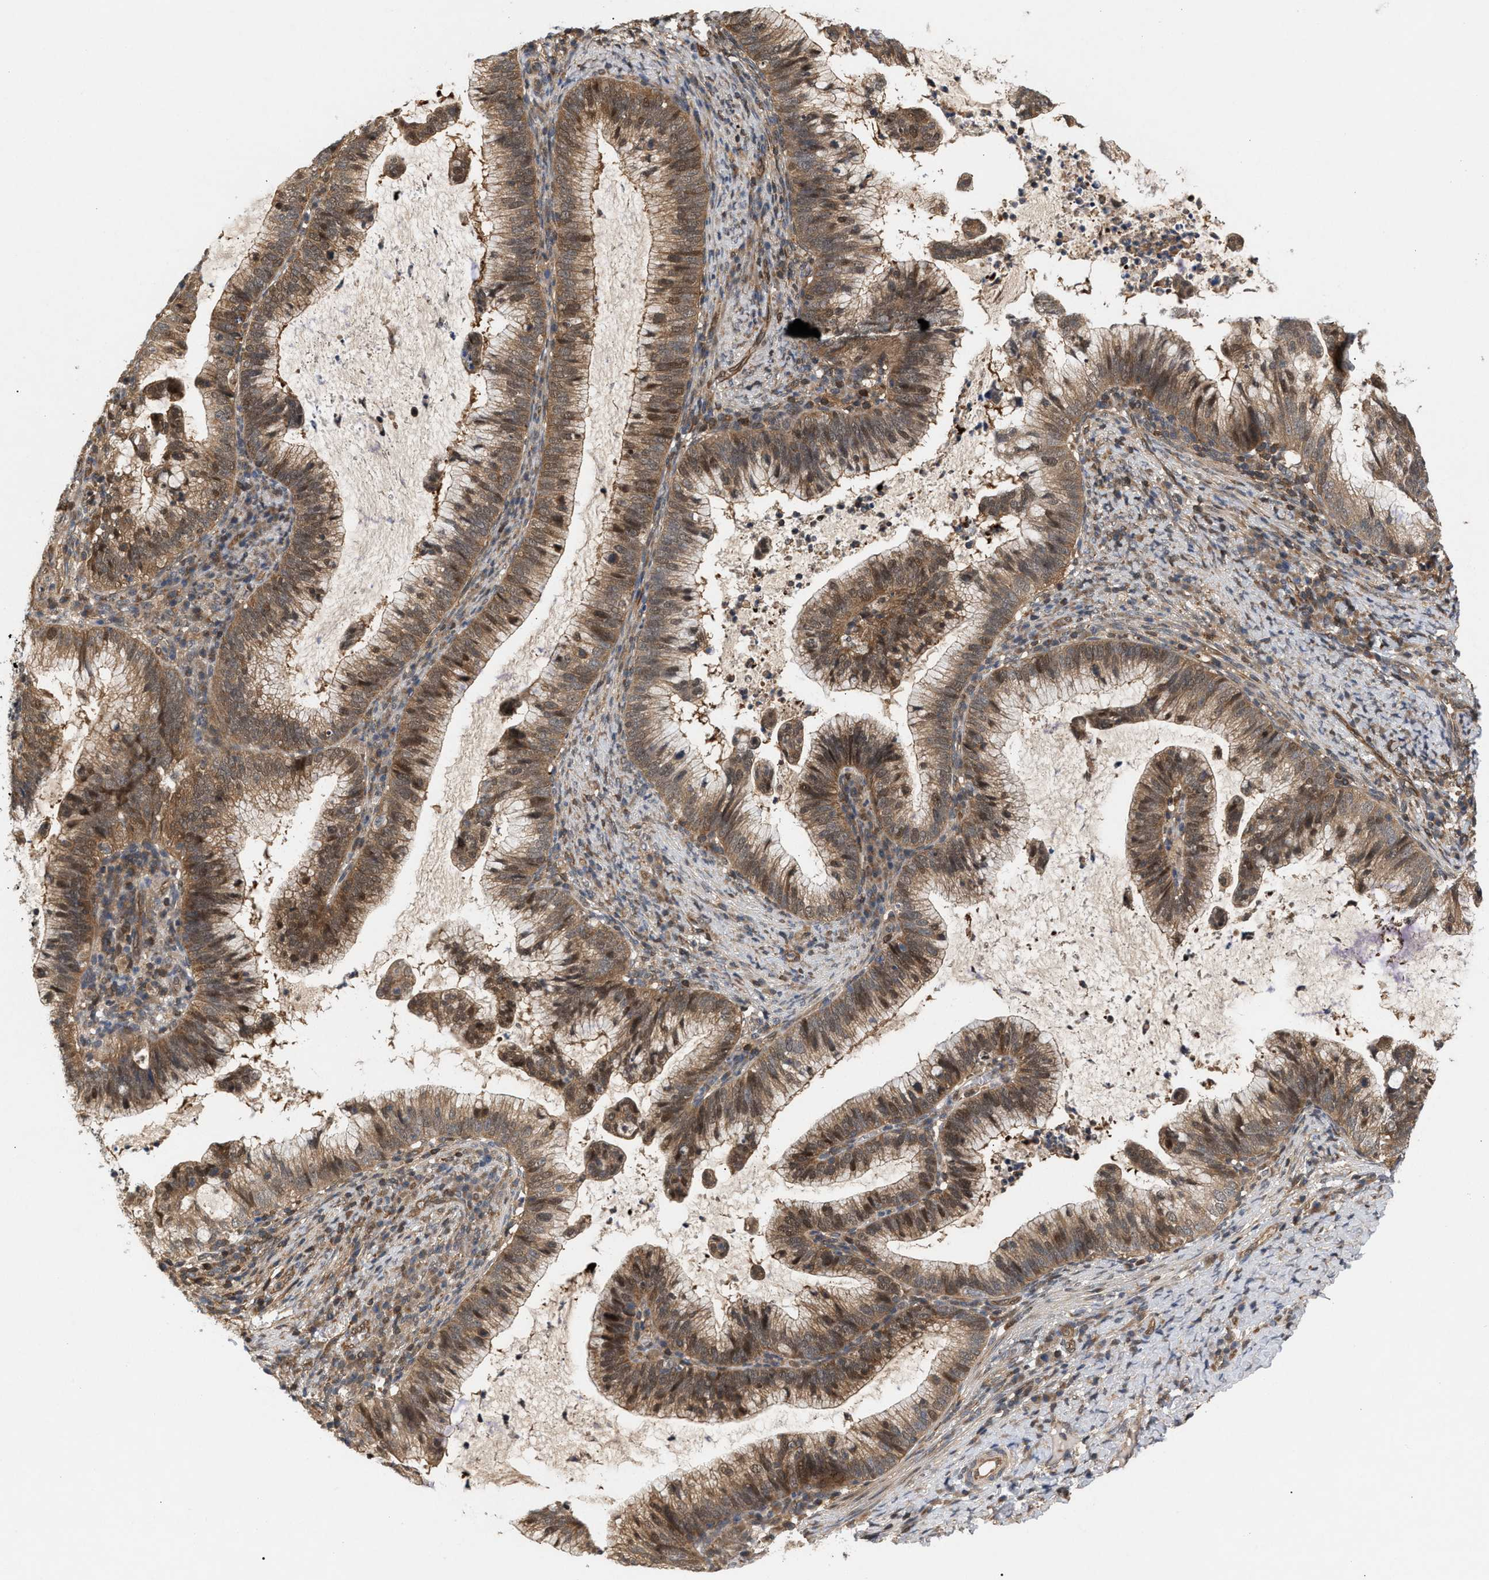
{"staining": {"intensity": "moderate", "quantity": ">75%", "location": "cytoplasmic/membranous,nuclear"}, "tissue": "cervical cancer", "cell_type": "Tumor cells", "image_type": "cancer", "snomed": [{"axis": "morphology", "description": "Adenocarcinoma, NOS"}, {"axis": "topography", "description": "Cervix"}], "caption": "Cervical adenocarcinoma tissue shows moderate cytoplasmic/membranous and nuclear expression in approximately >75% of tumor cells, visualized by immunohistochemistry.", "gene": "GLOD4", "patient": {"sex": "female", "age": 36}}